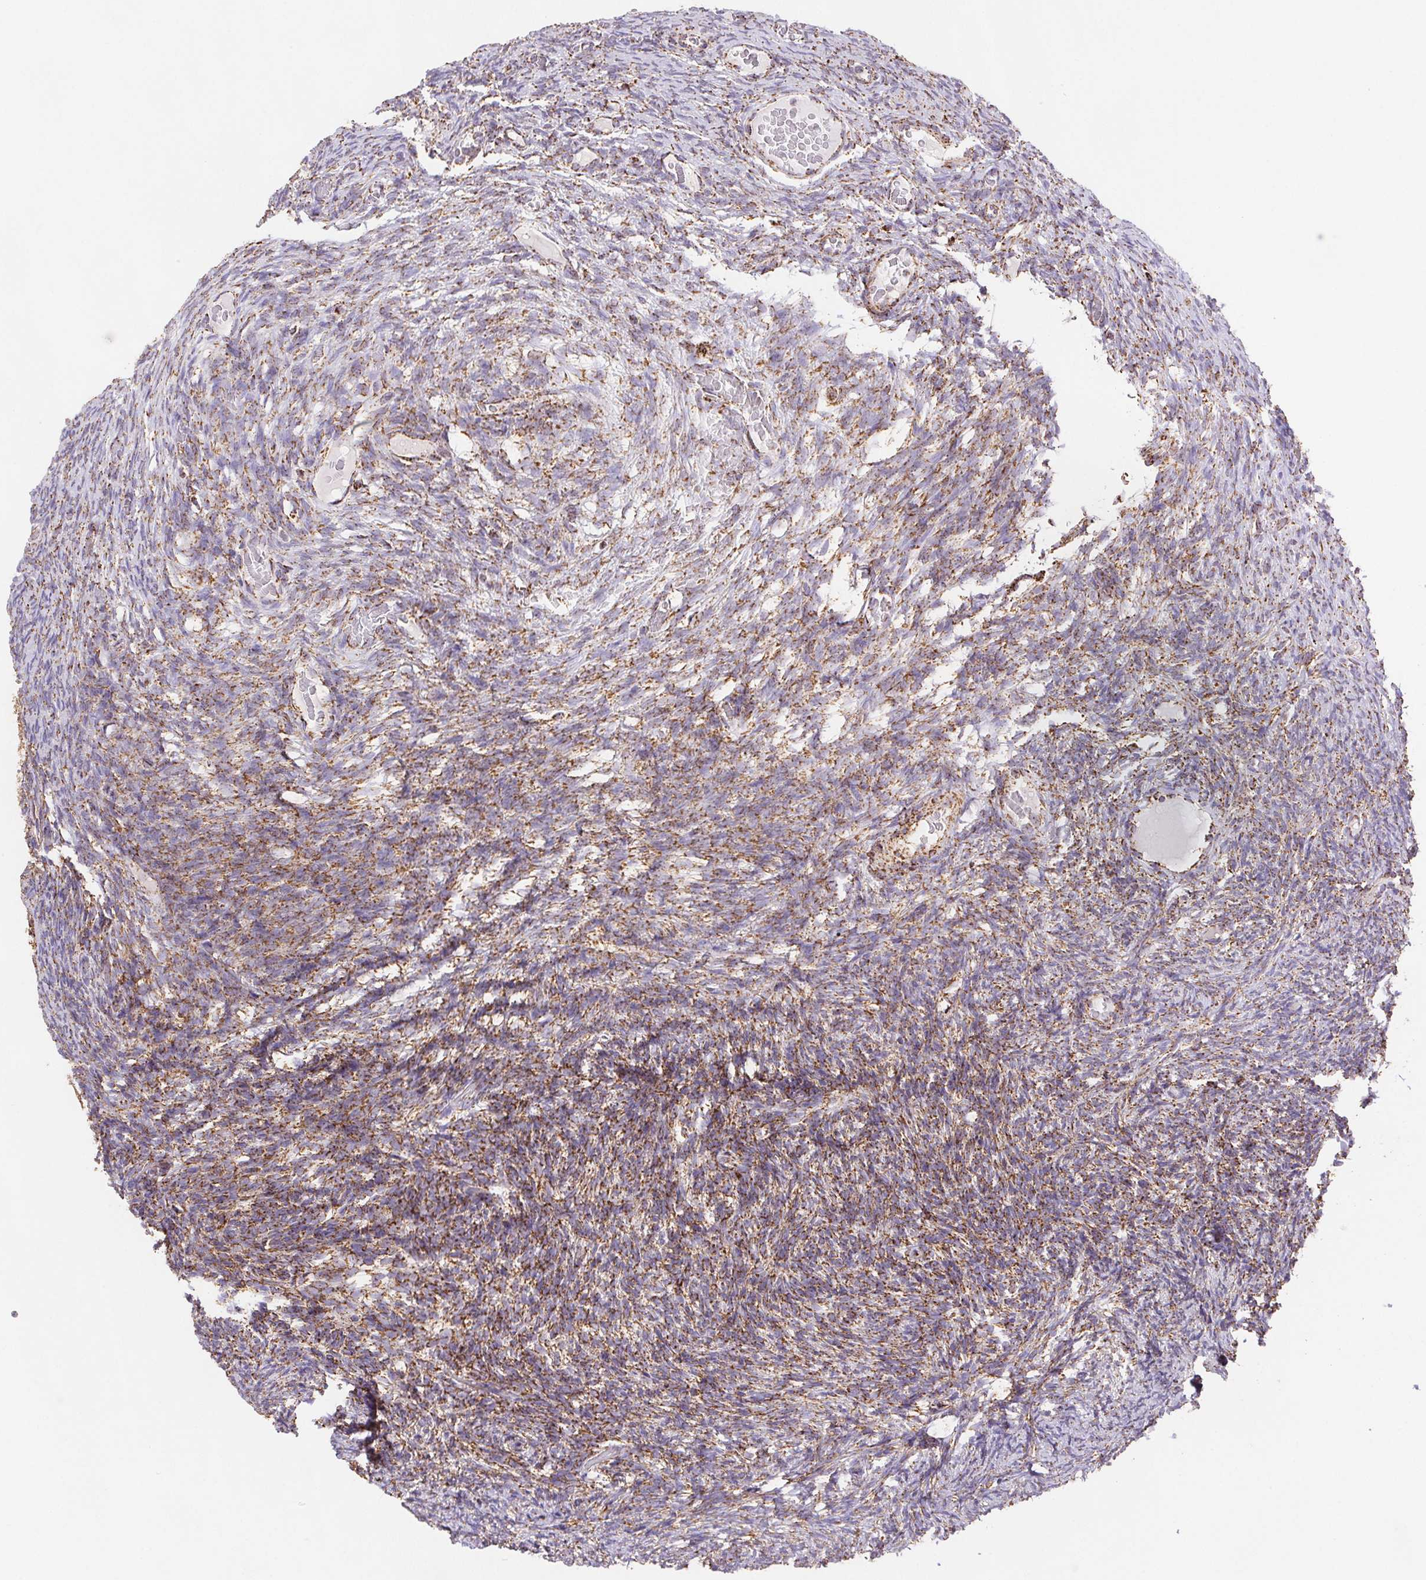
{"staining": {"intensity": "moderate", "quantity": ">75%", "location": "cytoplasmic/membranous"}, "tissue": "ovary", "cell_type": "Ovarian stroma cells", "image_type": "normal", "snomed": [{"axis": "morphology", "description": "Normal tissue, NOS"}, {"axis": "topography", "description": "Ovary"}], "caption": "An immunohistochemistry micrograph of normal tissue is shown. Protein staining in brown shows moderate cytoplasmic/membranous positivity in ovary within ovarian stroma cells.", "gene": "NIPSNAP2", "patient": {"sex": "female", "age": 34}}